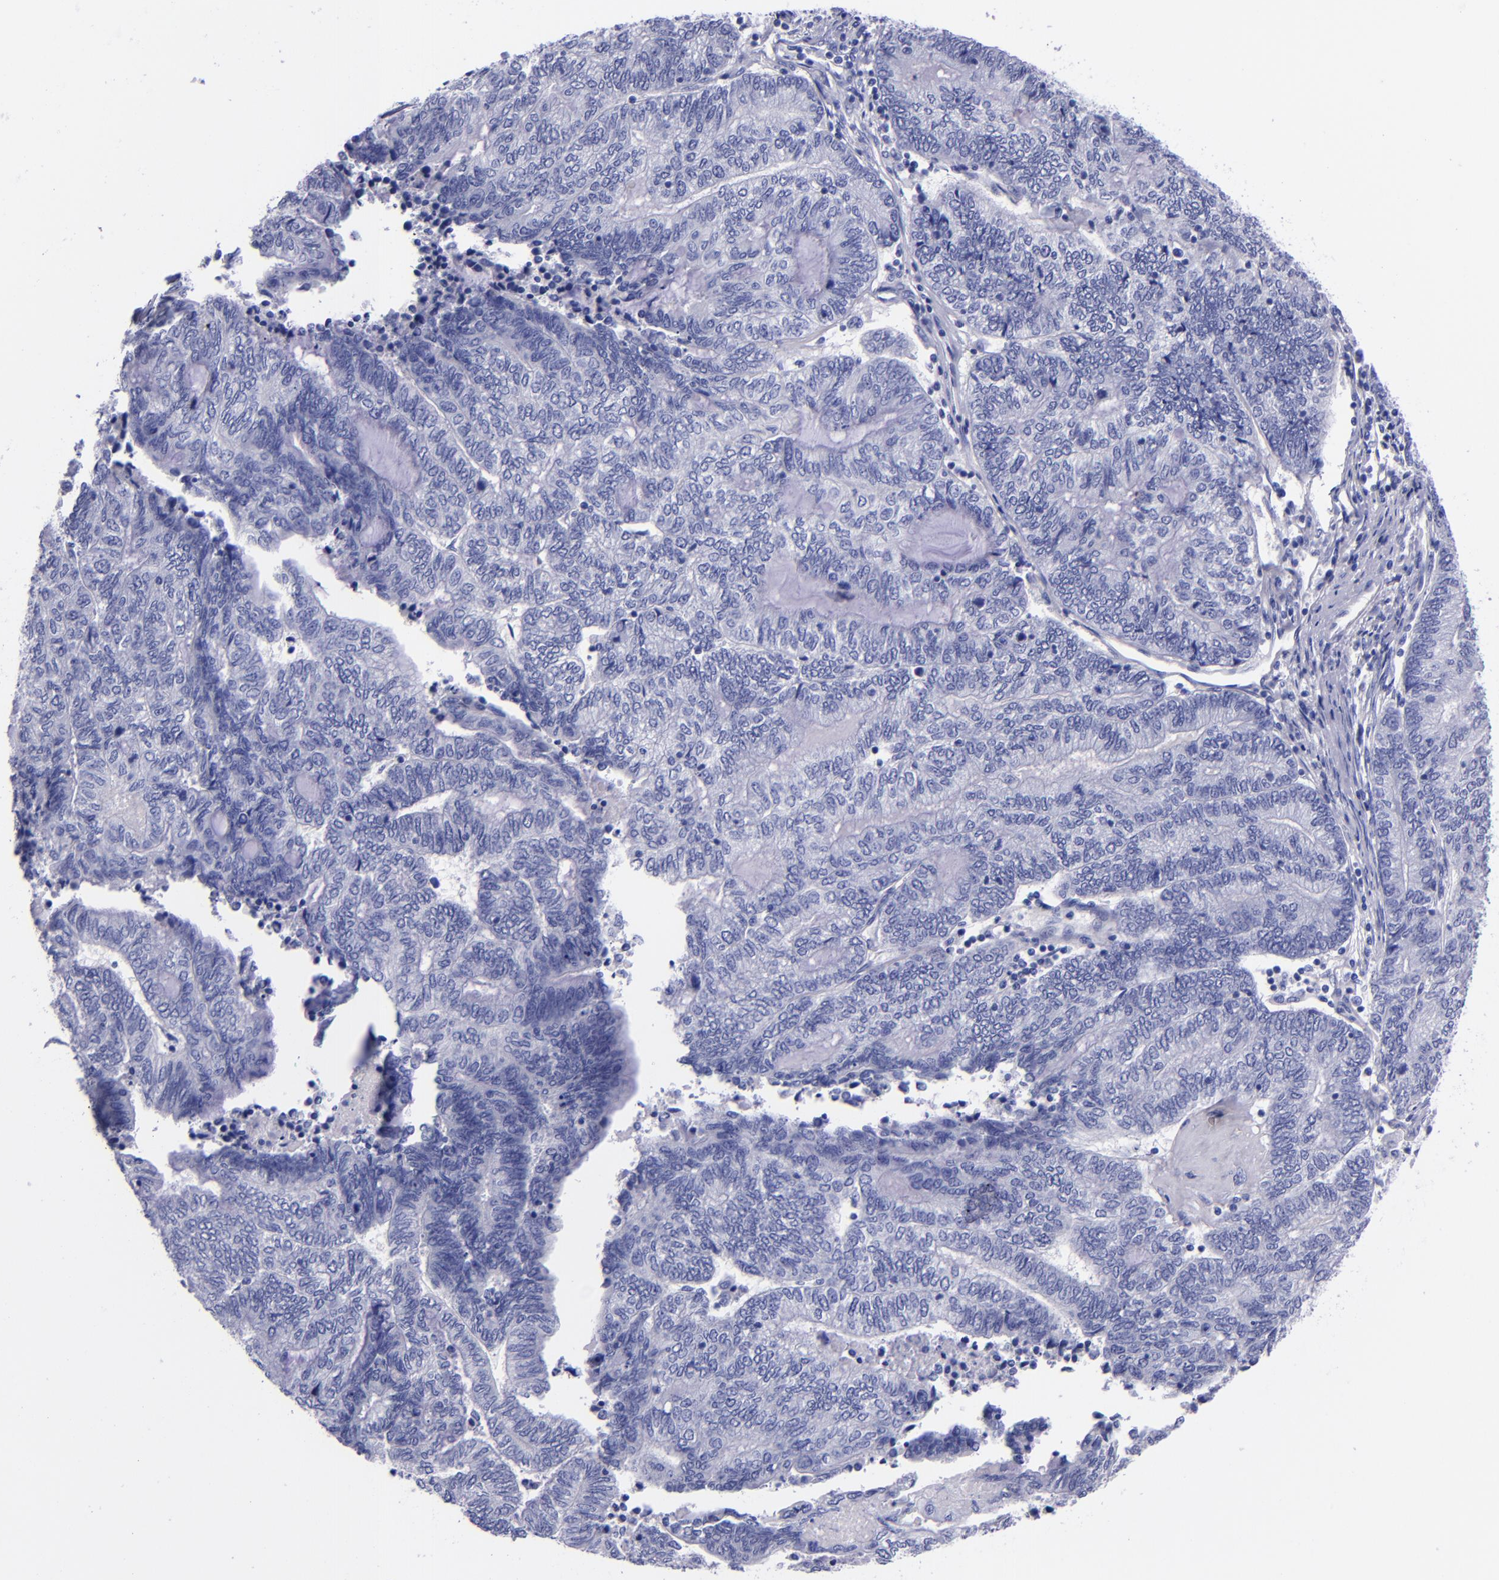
{"staining": {"intensity": "negative", "quantity": "none", "location": "none"}, "tissue": "endometrial cancer", "cell_type": "Tumor cells", "image_type": "cancer", "snomed": [{"axis": "morphology", "description": "Adenocarcinoma, NOS"}, {"axis": "topography", "description": "Uterus"}, {"axis": "topography", "description": "Endometrium"}], "caption": "Immunohistochemical staining of endometrial cancer exhibits no significant positivity in tumor cells. (DAB (3,3'-diaminobenzidine) immunohistochemistry, high magnification).", "gene": "SV2A", "patient": {"sex": "female", "age": 70}}